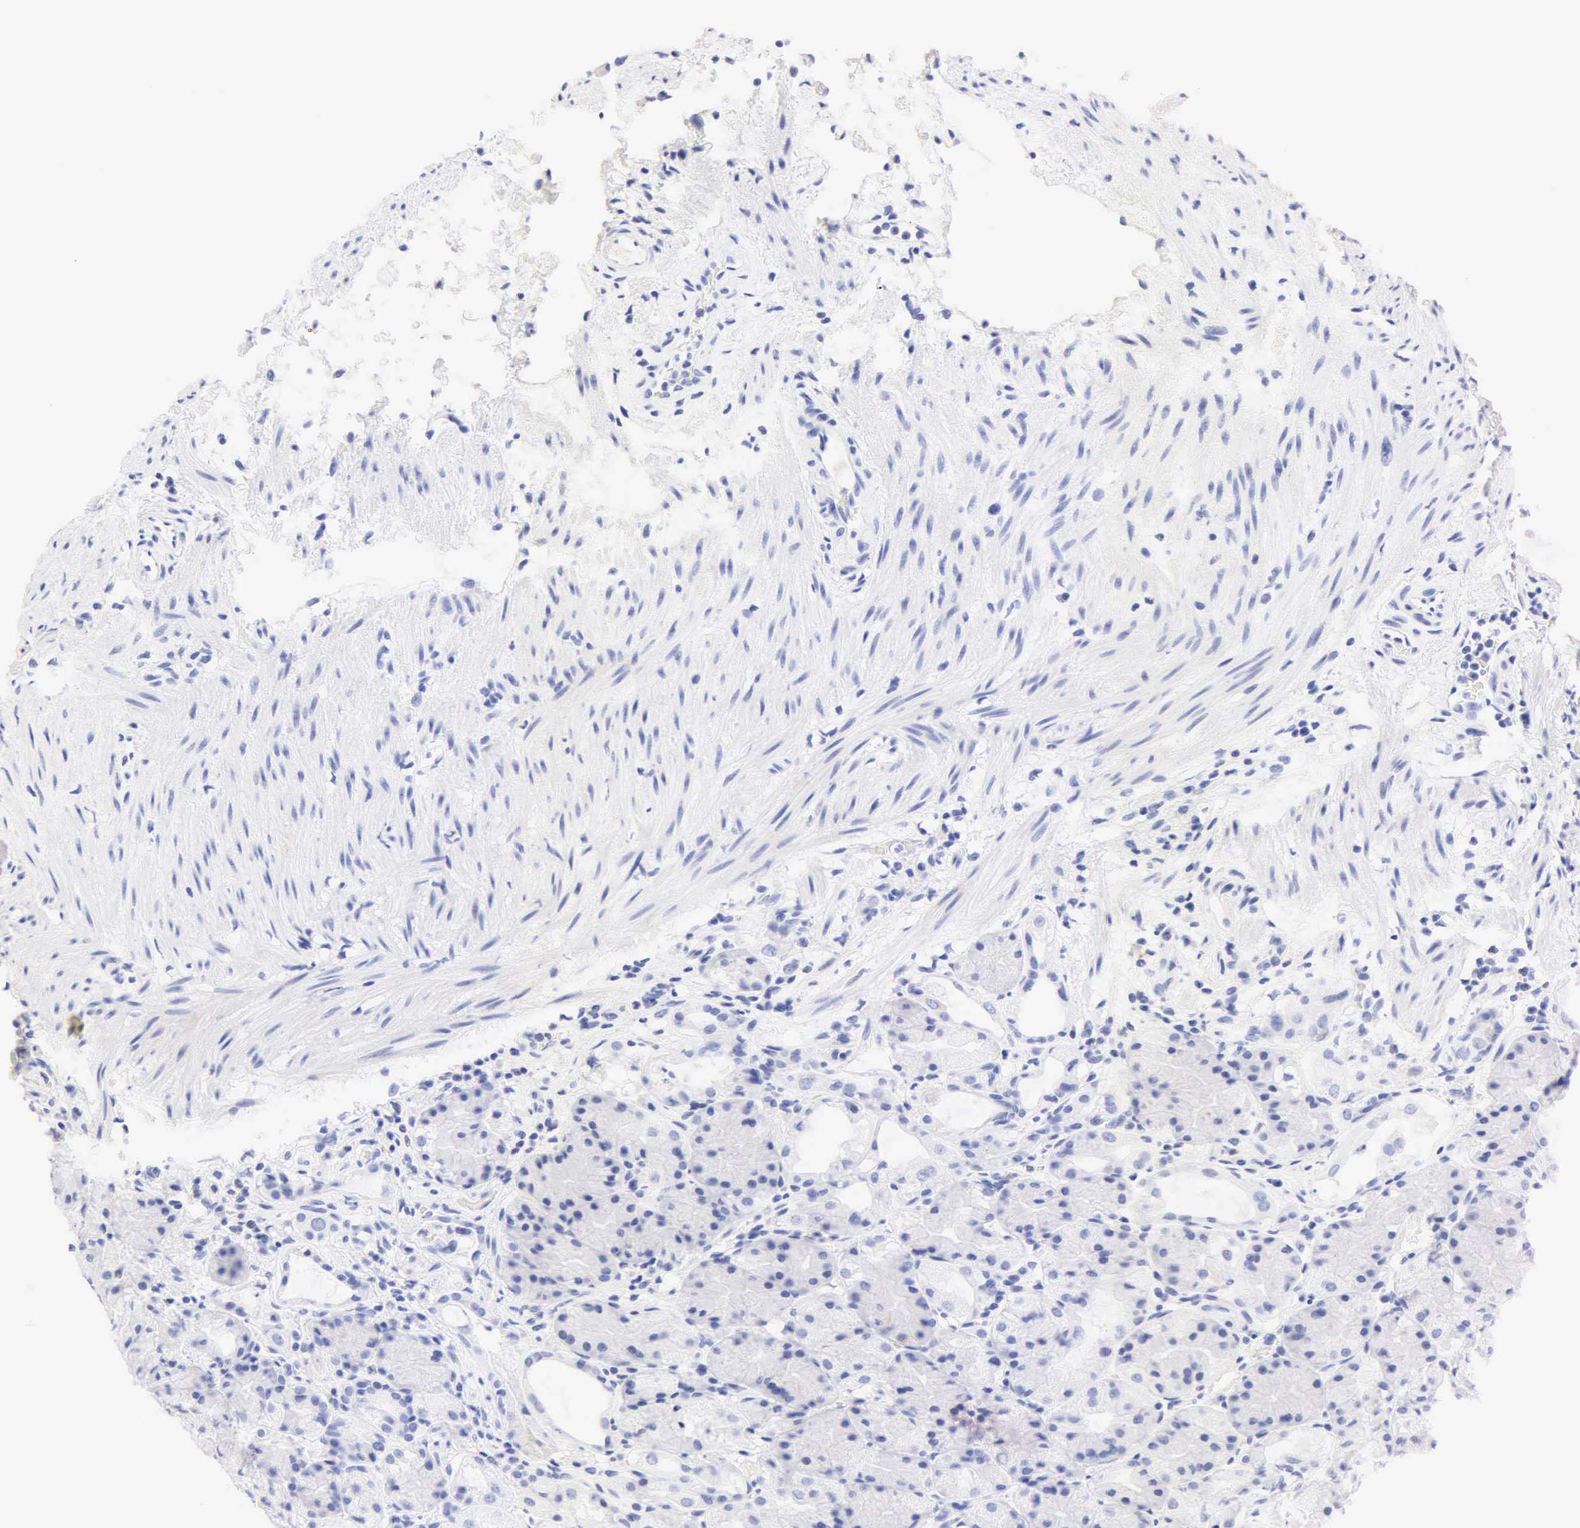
{"staining": {"intensity": "negative", "quantity": "none", "location": "none"}, "tissue": "stomach", "cell_type": "Glandular cells", "image_type": "normal", "snomed": [{"axis": "morphology", "description": "Normal tissue, NOS"}, {"axis": "topography", "description": "Stomach, upper"}], "caption": "The image reveals no staining of glandular cells in normal stomach.", "gene": "NKX2", "patient": {"sex": "female", "age": 75}}